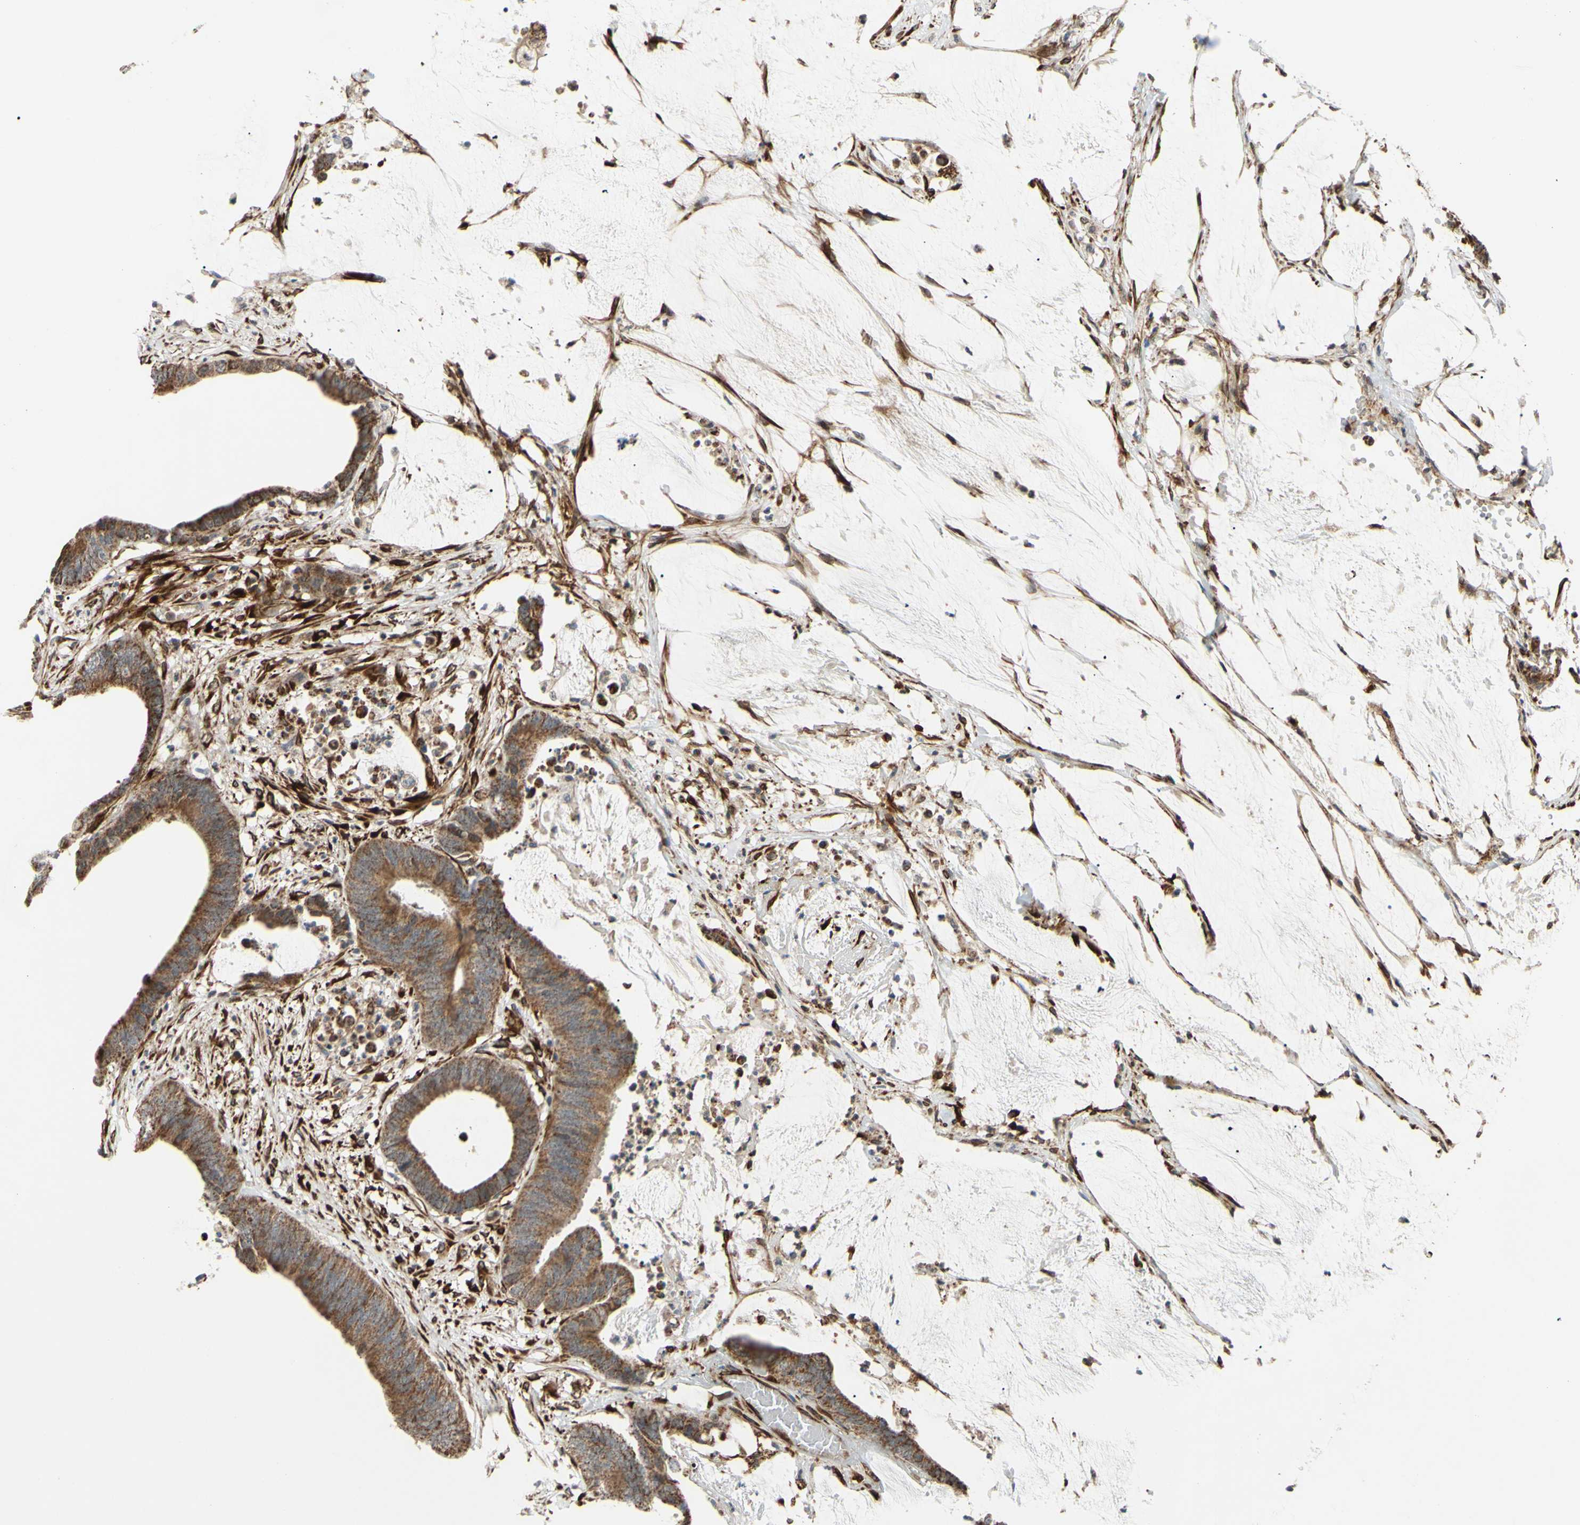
{"staining": {"intensity": "moderate", "quantity": ">75%", "location": "cytoplasmic/membranous"}, "tissue": "colorectal cancer", "cell_type": "Tumor cells", "image_type": "cancer", "snomed": [{"axis": "morphology", "description": "Adenocarcinoma, NOS"}, {"axis": "topography", "description": "Rectum"}], "caption": "Colorectal adenocarcinoma stained with a protein marker displays moderate staining in tumor cells.", "gene": "PRAF2", "patient": {"sex": "female", "age": 66}}